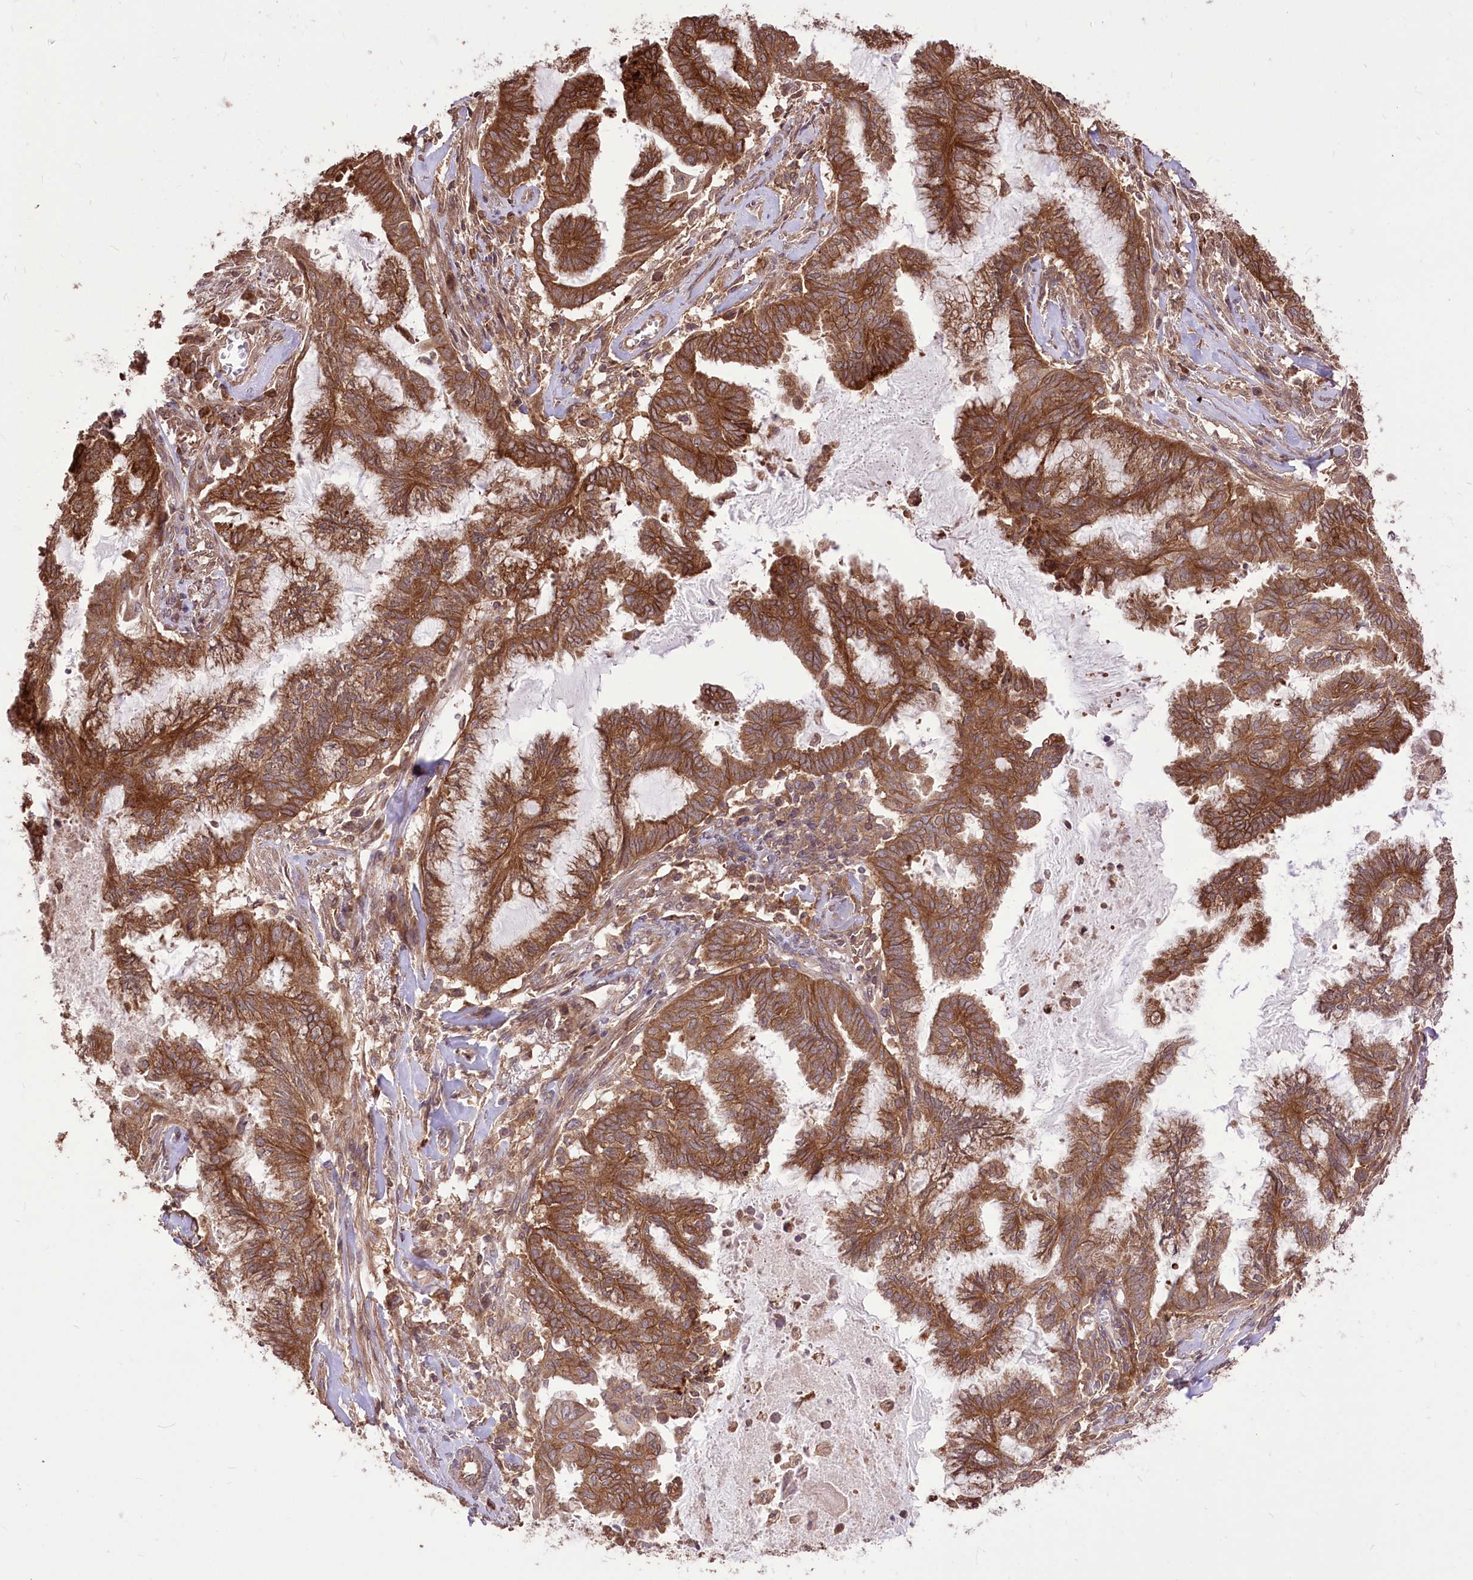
{"staining": {"intensity": "strong", "quantity": ">75%", "location": "cytoplasmic/membranous"}, "tissue": "endometrial cancer", "cell_type": "Tumor cells", "image_type": "cancer", "snomed": [{"axis": "morphology", "description": "Adenocarcinoma, NOS"}, {"axis": "topography", "description": "Endometrium"}], "caption": "Protein staining displays strong cytoplasmic/membranous staining in approximately >75% of tumor cells in adenocarcinoma (endometrial).", "gene": "XYLB", "patient": {"sex": "female", "age": 86}}